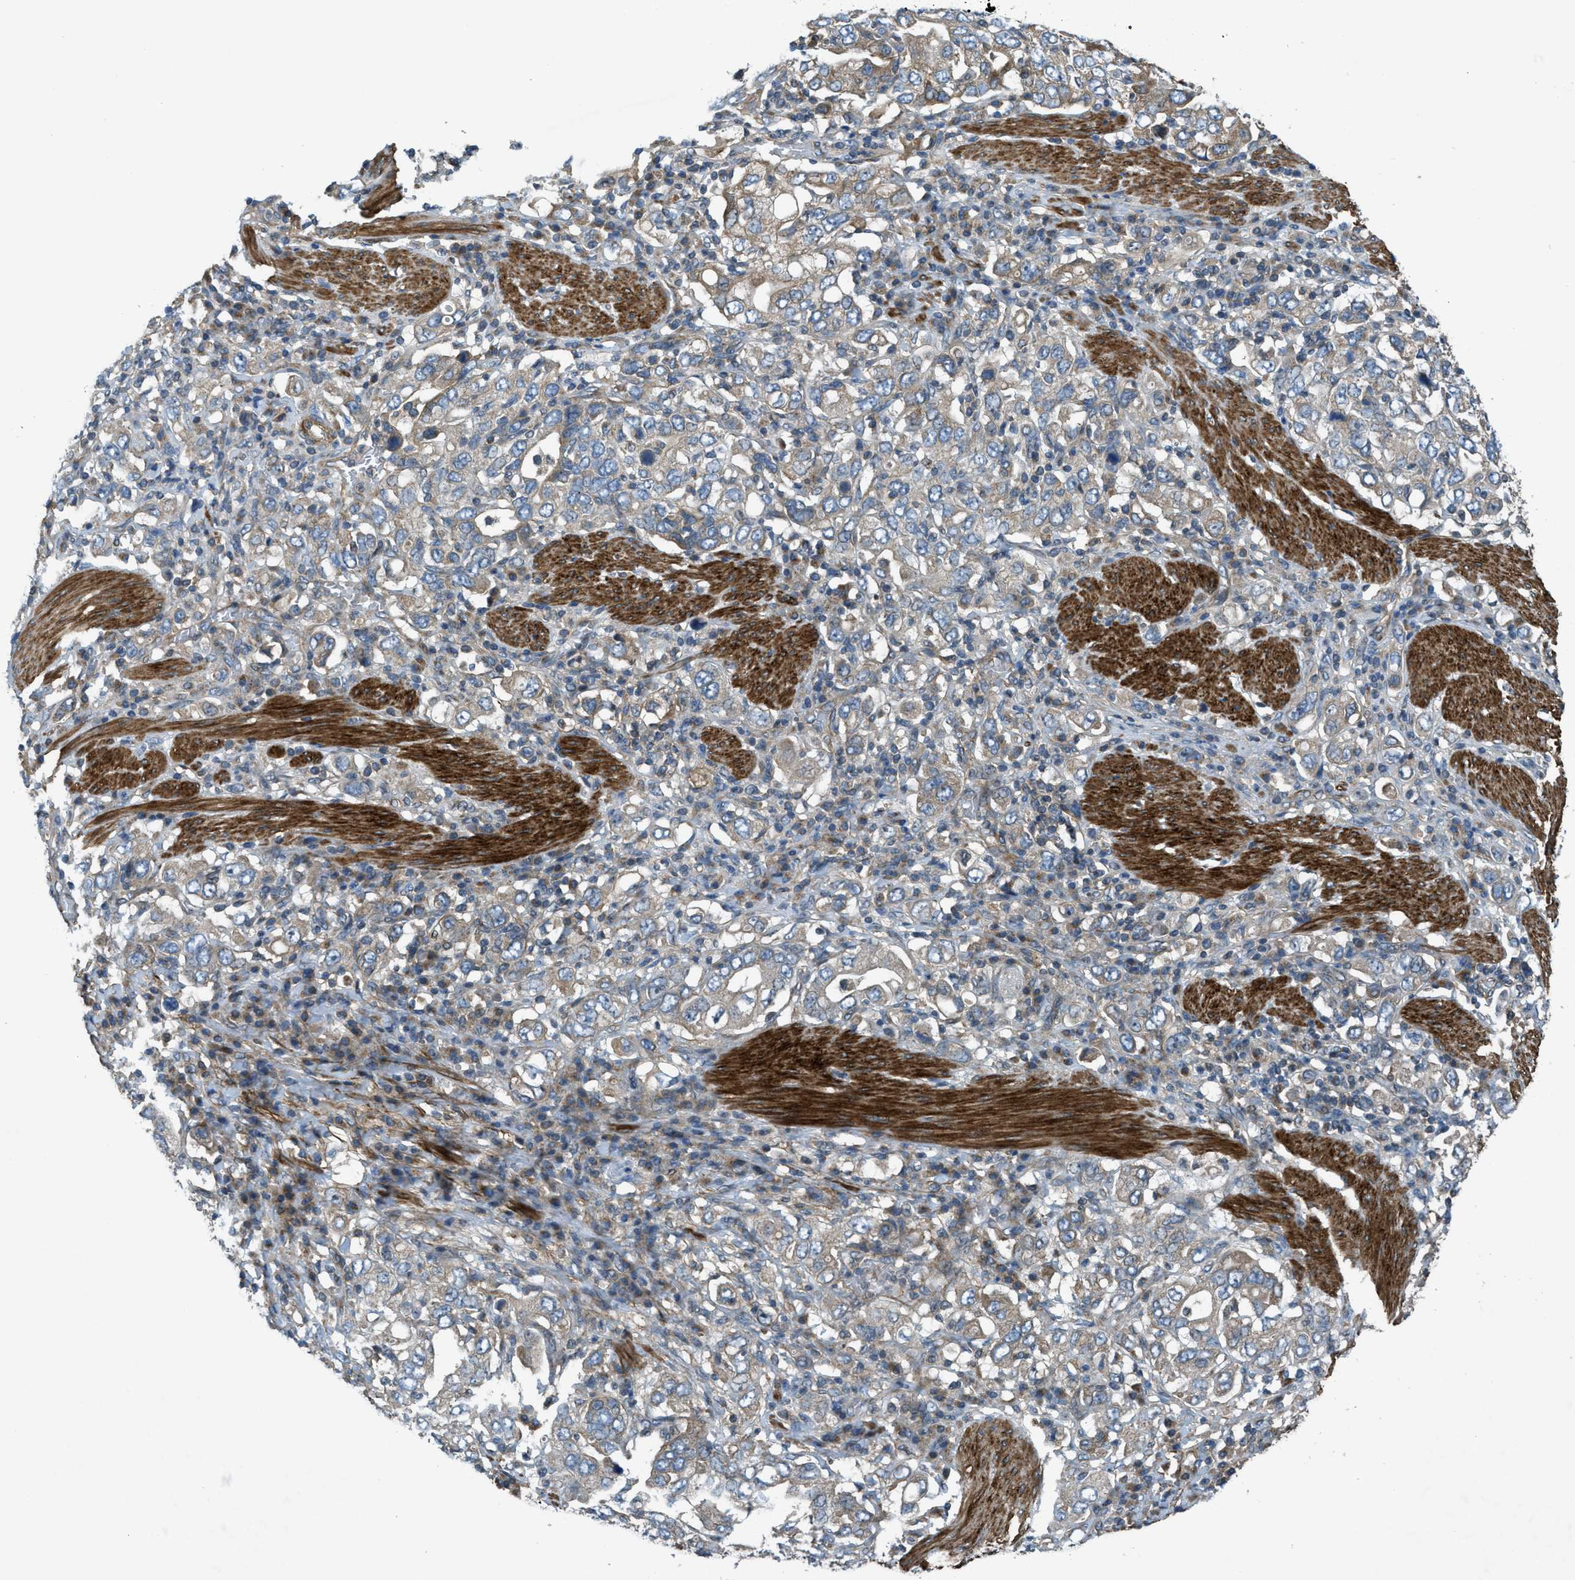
{"staining": {"intensity": "weak", "quantity": ">75%", "location": "cytoplasmic/membranous"}, "tissue": "stomach cancer", "cell_type": "Tumor cells", "image_type": "cancer", "snomed": [{"axis": "morphology", "description": "Adenocarcinoma, NOS"}, {"axis": "topography", "description": "Stomach, upper"}], "caption": "A histopathology image of stomach cancer (adenocarcinoma) stained for a protein shows weak cytoplasmic/membranous brown staining in tumor cells.", "gene": "VEZT", "patient": {"sex": "male", "age": 62}}